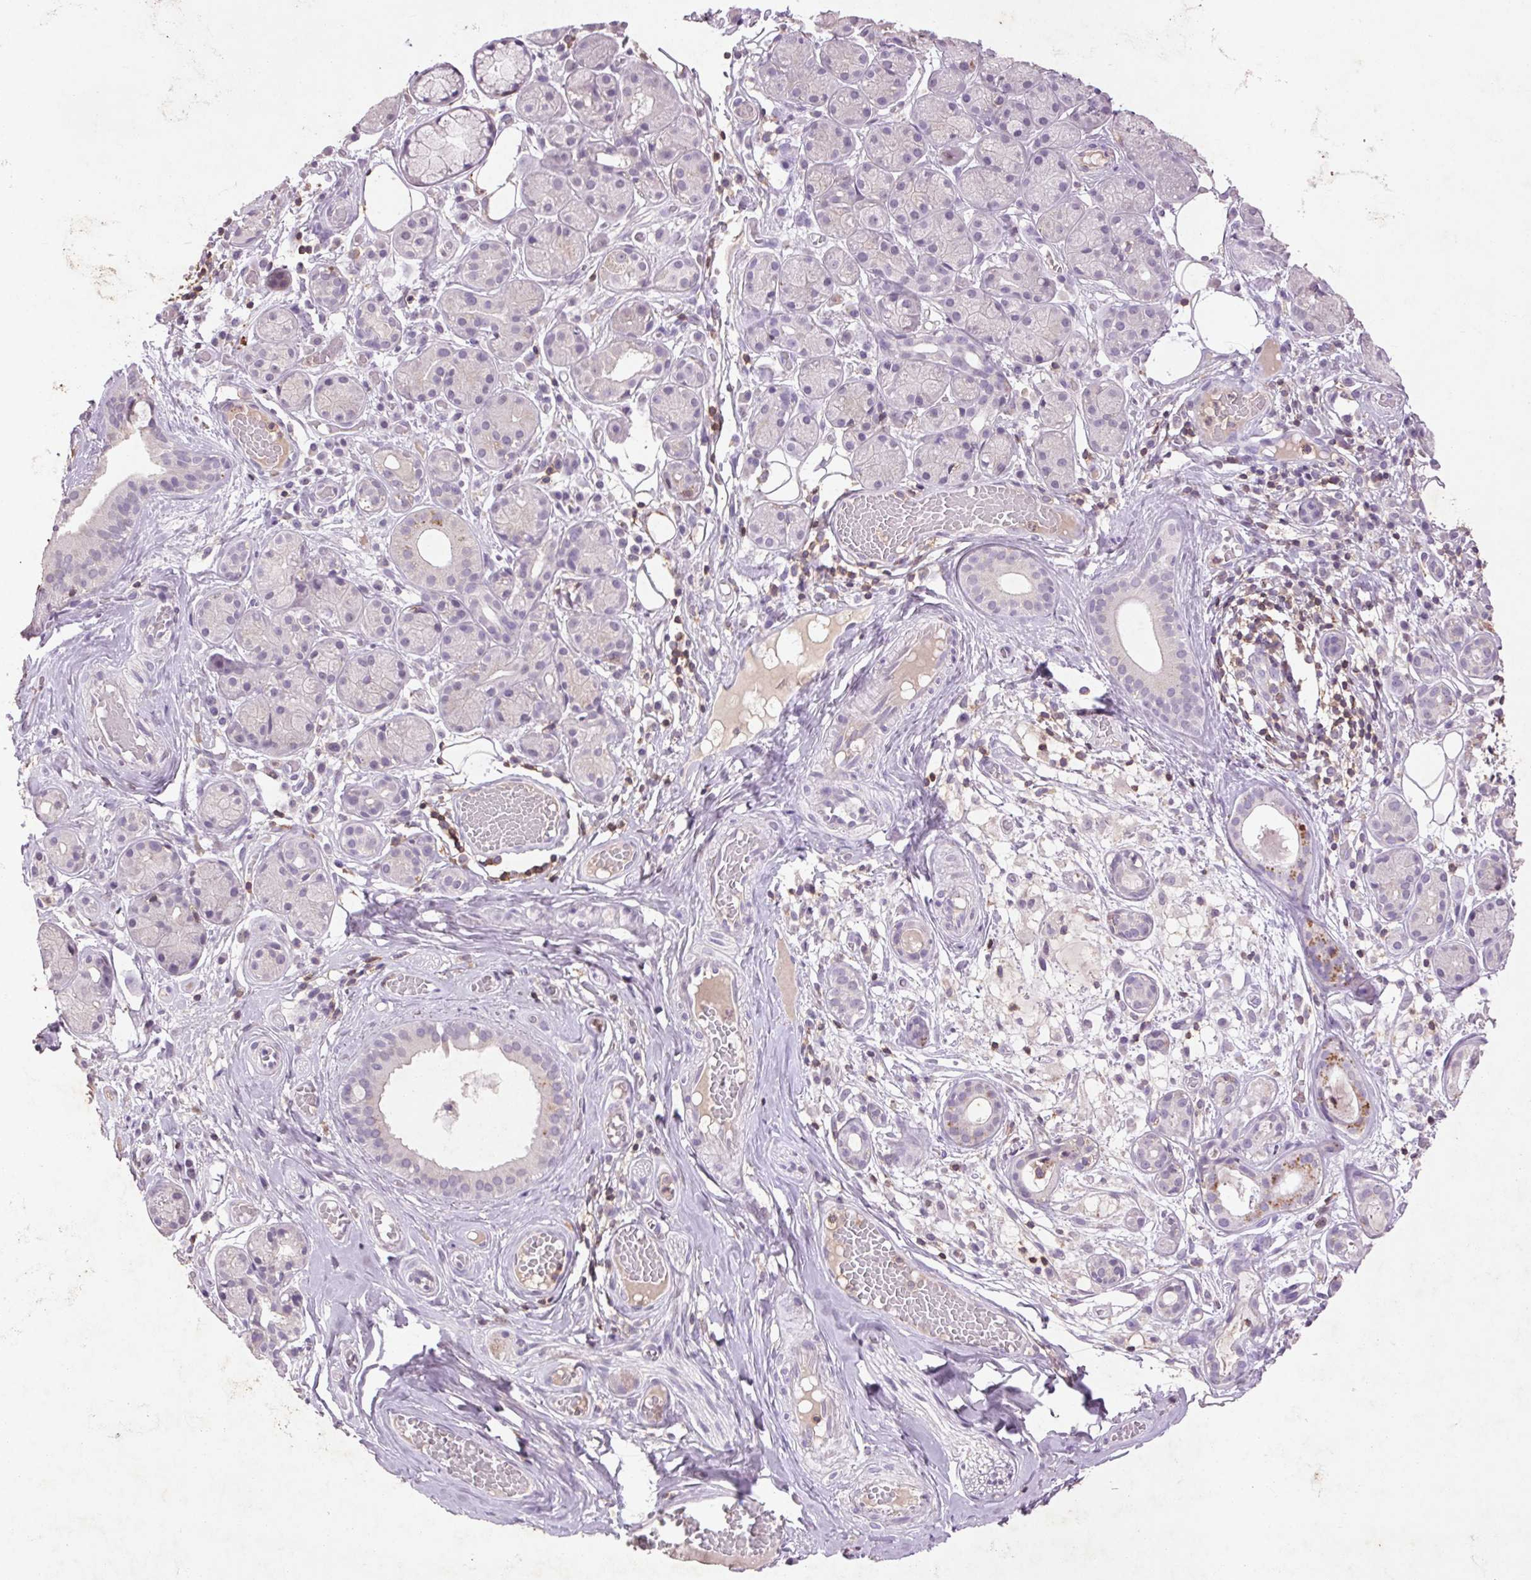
{"staining": {"intensity": "negative", "quantity": "none", "location": "none"}, "tissue": "salivary gland", "cell_type": "Glandular cells", "image_type": "normal", "snomed": [{"axis": "morphology", "description": "Normal tissue, NOS"}, {"axis": "topography", "description": "Salivary gland"}, {"axis": "topography", "description": "Peripheral nerve tissue"}], "caption": "DAB (3,3'-diaminobenzidine) immunohistochemical staining of normal human salivary gland demonstrates no significant expression in glandular cells.", "gene": "FNDC7", "patient": {"sex": "male", "age": 71}}